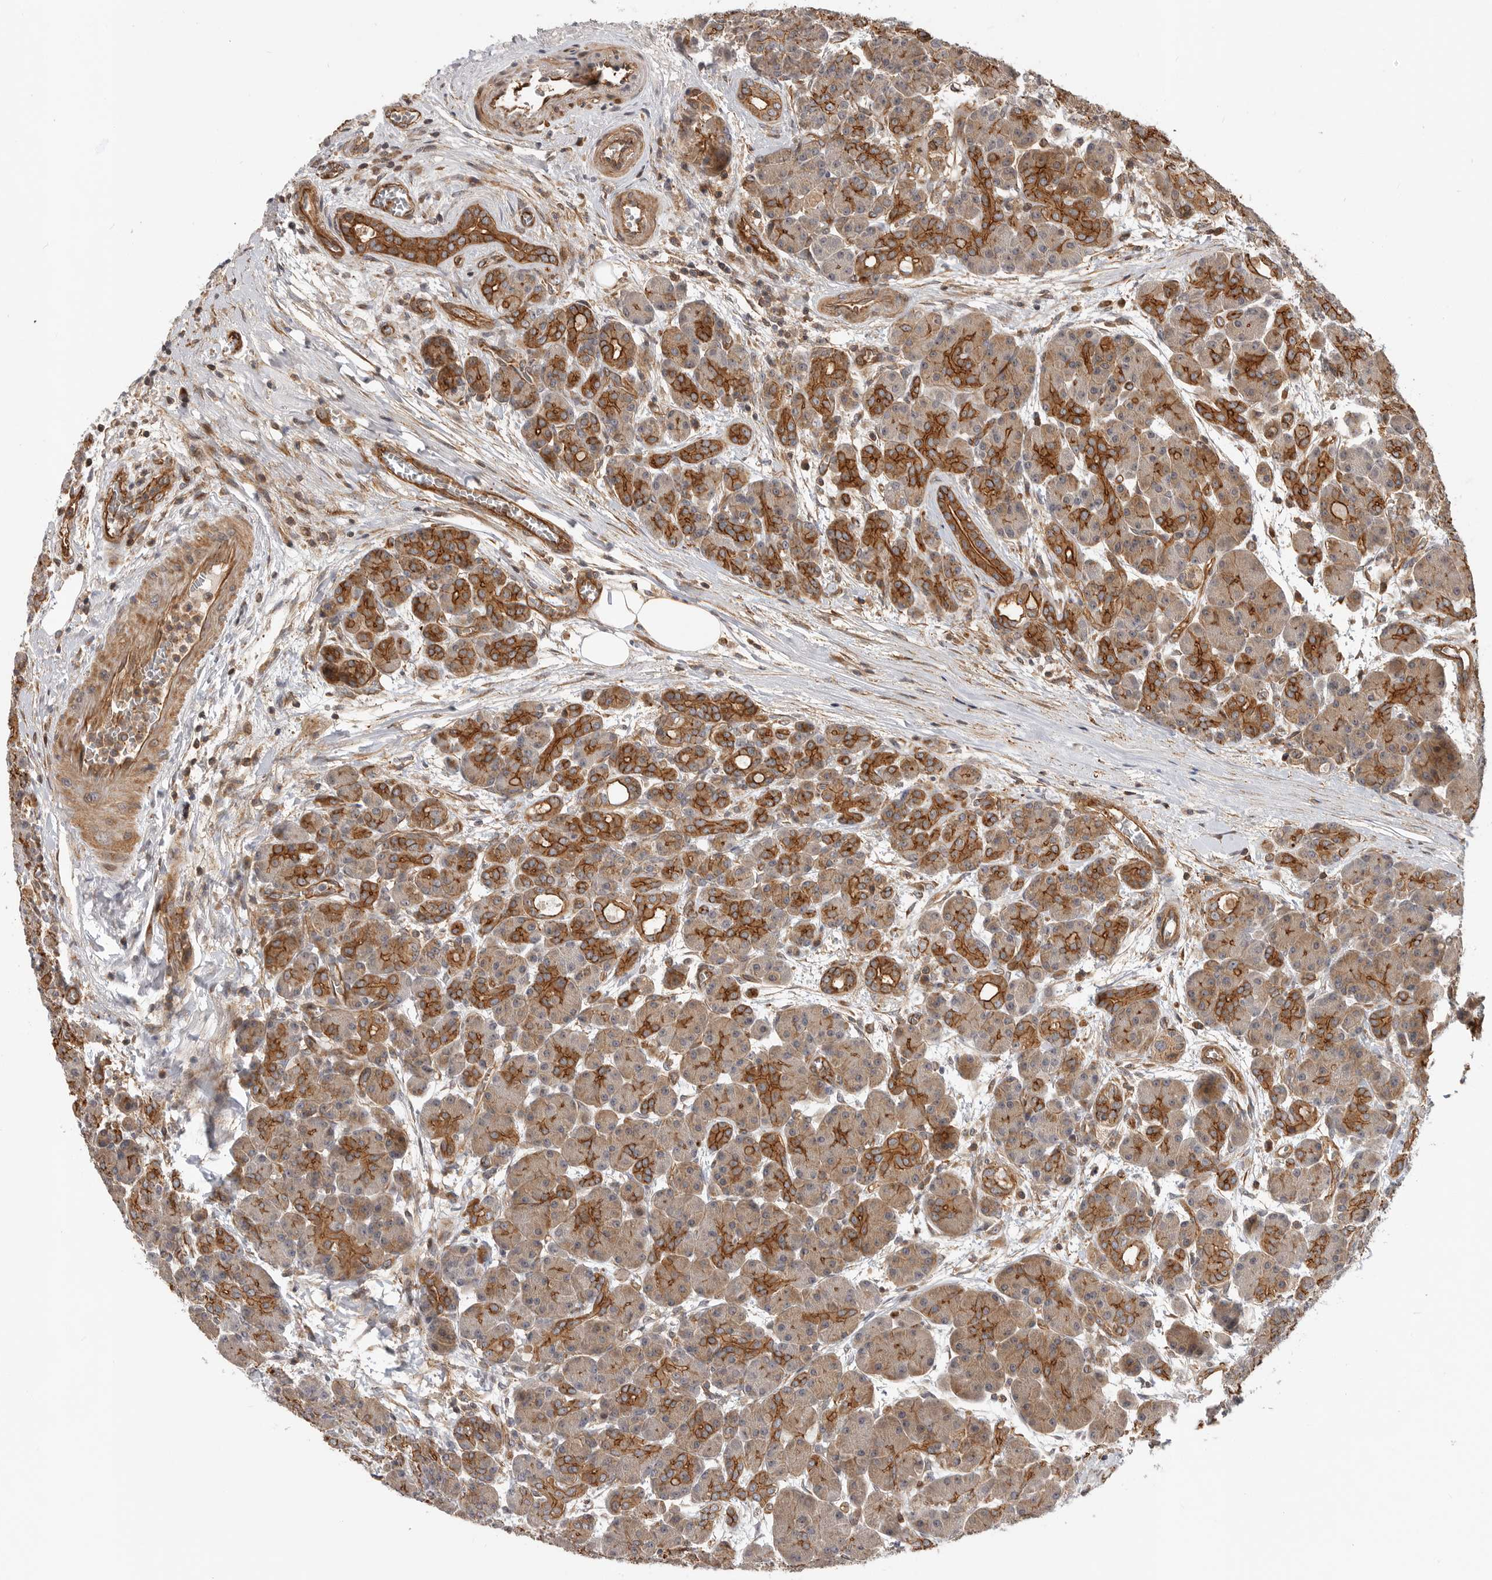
{"staining": {"intensity": "strong", "quantity": "25%-75%", "location": "cytoplasmic/membranous"}, "tissue": "pancreas", "cell_type": "Exocrine glandular cells", "image_type": "normal", "snomed": [{"axis": "morphology", "description": "Normal tissue, NOS"}, {"axis": "topography", "description": "Pancreas"}], "caption": "IHC (DAB) staining of normal human pancreas shows strong cytoplasmic/membranous protein expression in approximately 25%-75% of exocrine glandular cells. (IHC, brightfield microscopy, high magnification).", "gene": "GPATCH2", "patient": {"sex": "male", "age": 63}}